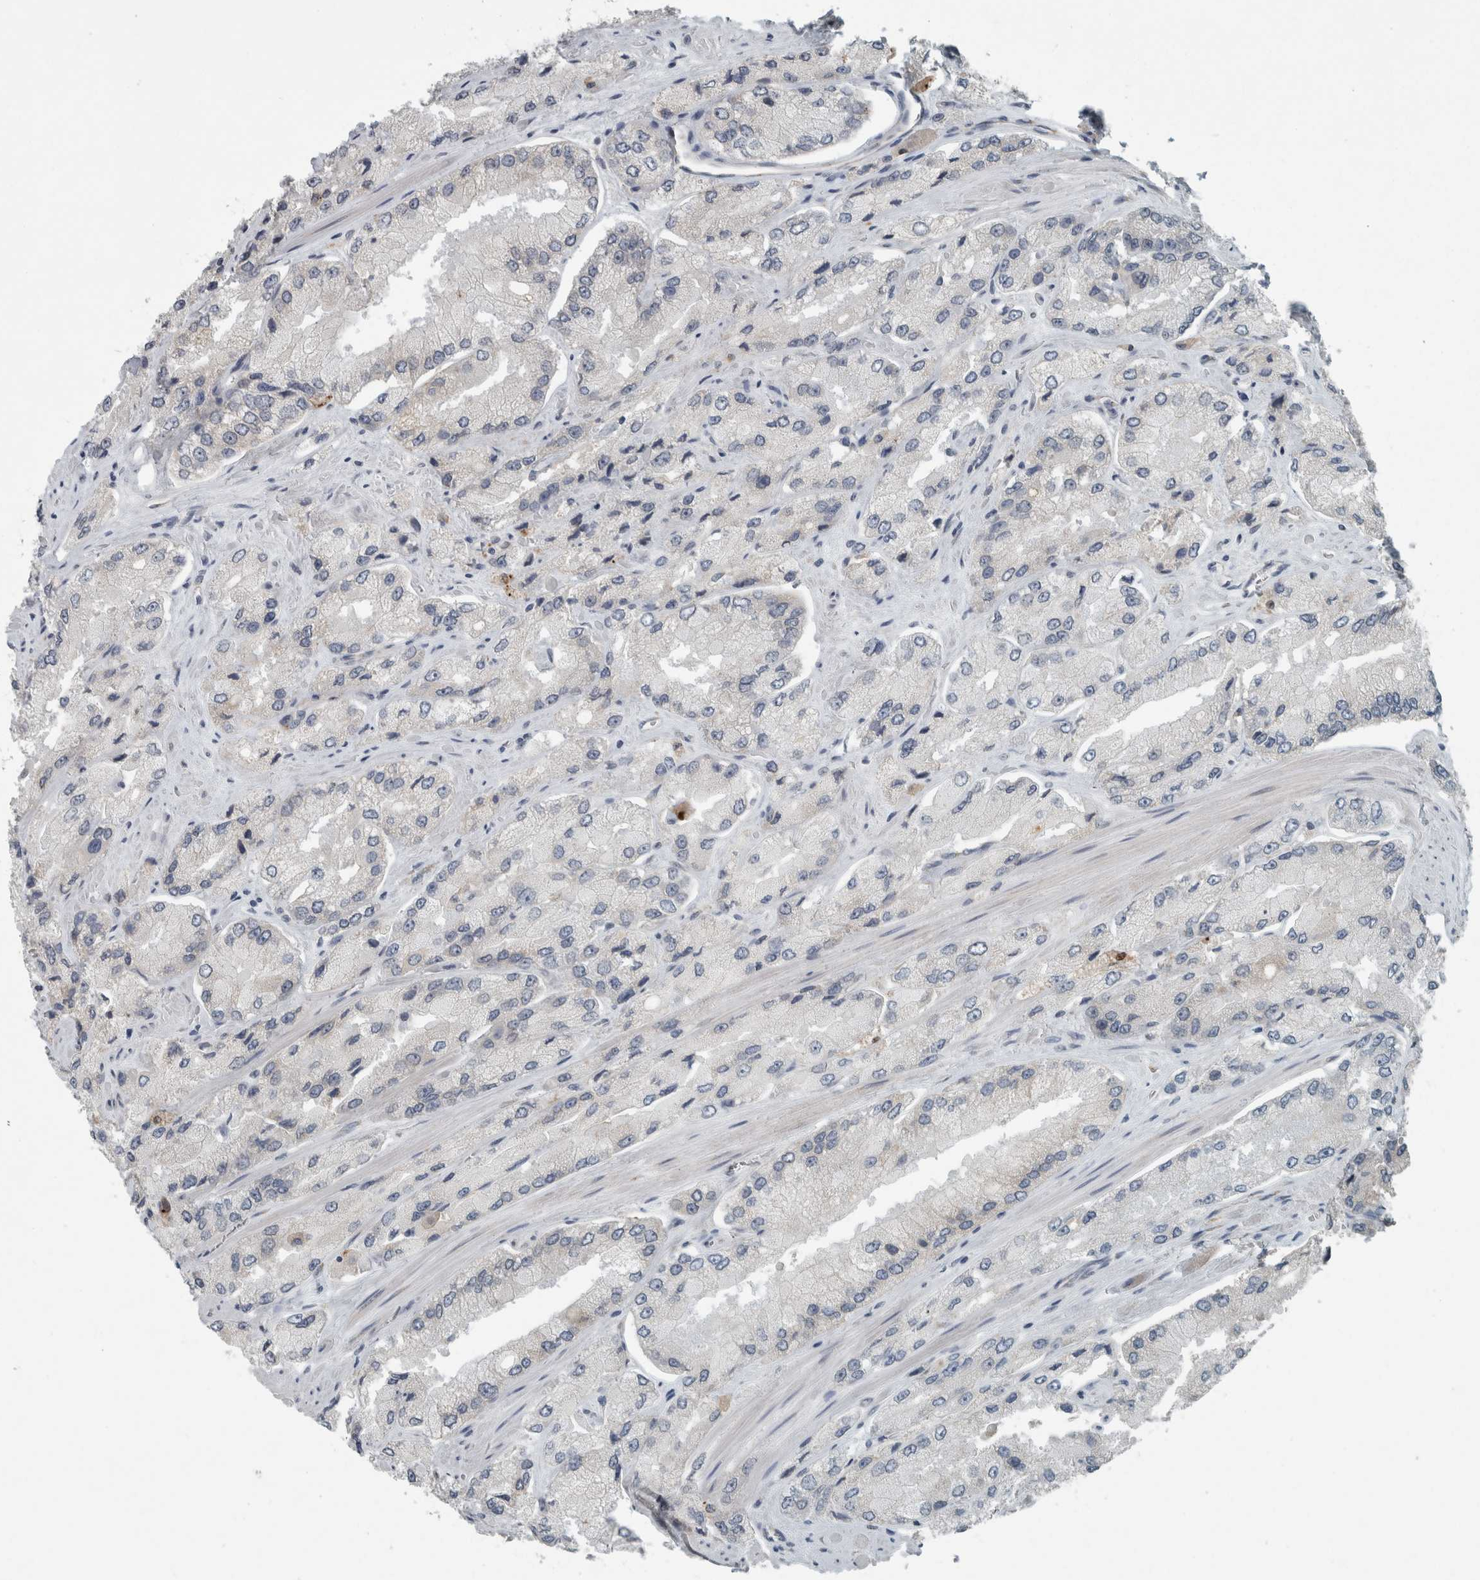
{"staining": {"intensity": "negative", "quantity": "none", "location": "none"}, "tissue": "prostate cancer", "cell_type": "Tumor cells", "image_type": "cancer", "snomed": [{"axis": "morphology", "description": "Adenocarcinoma, High grade"}, {"axis": "topography", "description": "Prostate"}], "caption": "Micrograph shows no protein expression in tumor cells of prostate cancer (high-grade adenocarcinoma) tissue. (IHC, brightfield microscopy, high magnification).", "gene": "KIF1C", "patient": {"sex": "male", "age": 58}}